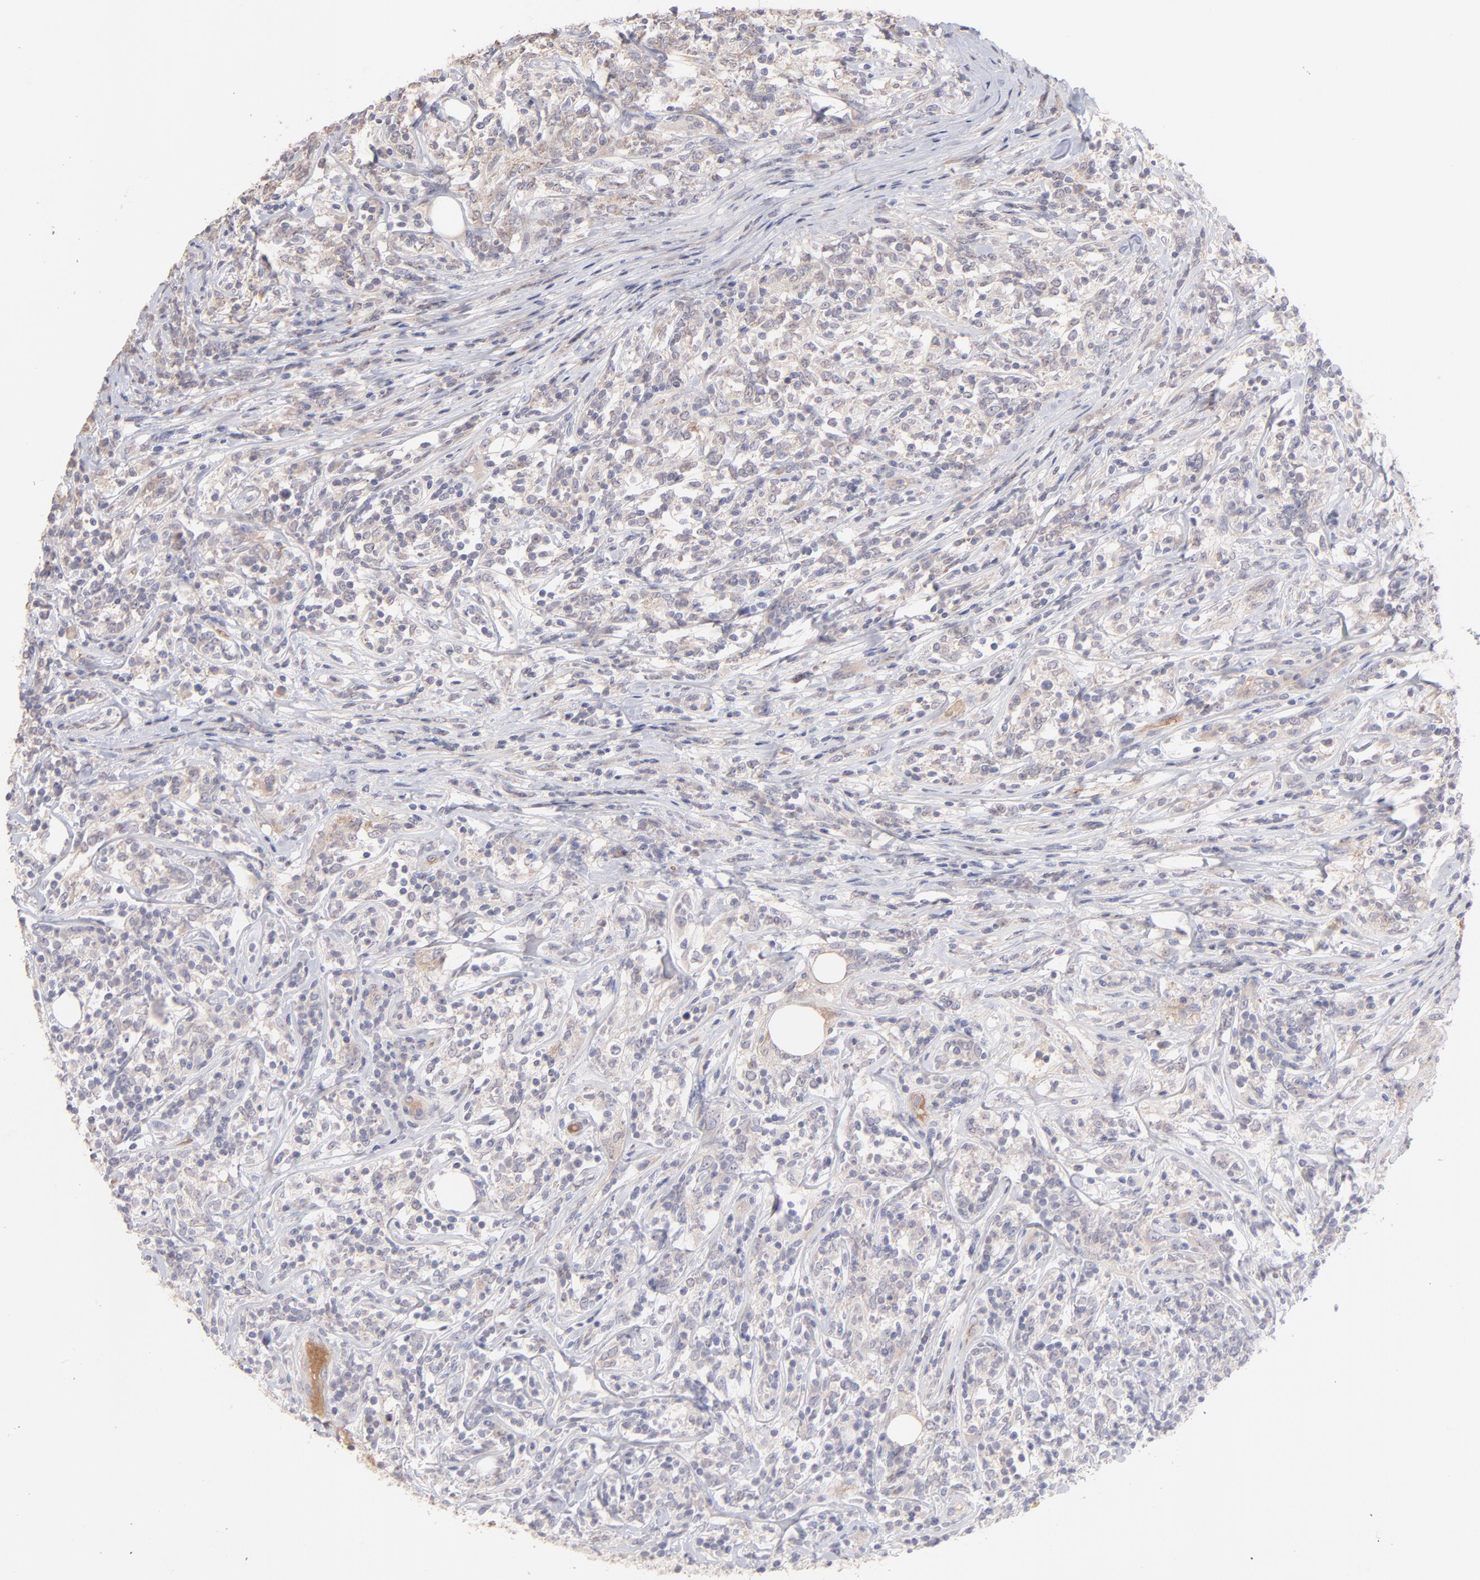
{"staining": {"intensity": "weak", "quantity": "25%-75%", "location": "cytoplasmic/membranous"}, "tissue": "lymphoma", "cell_type": "Tumor cells", "image_type": "cancer", "snomed": [{"axis": "morphology", "description": "Malignant lymphoma, non-Hodgkin's type, High grade"}, {"axis": "topography", "description": "Lymph node"}], "caption": "Immunohistochemistry (IHC) micrograph of neoplastic tissue: lymphoma stained using immunohistochemistry (IHC) reveals low levels of weak protein expression localized specifically in the cytoplasmic/membranous of tumor cells, appearing as a cytoplasmic/membranous brown color.", "gene": "F13B", "patient": {"sex": "female", "age": 84}}